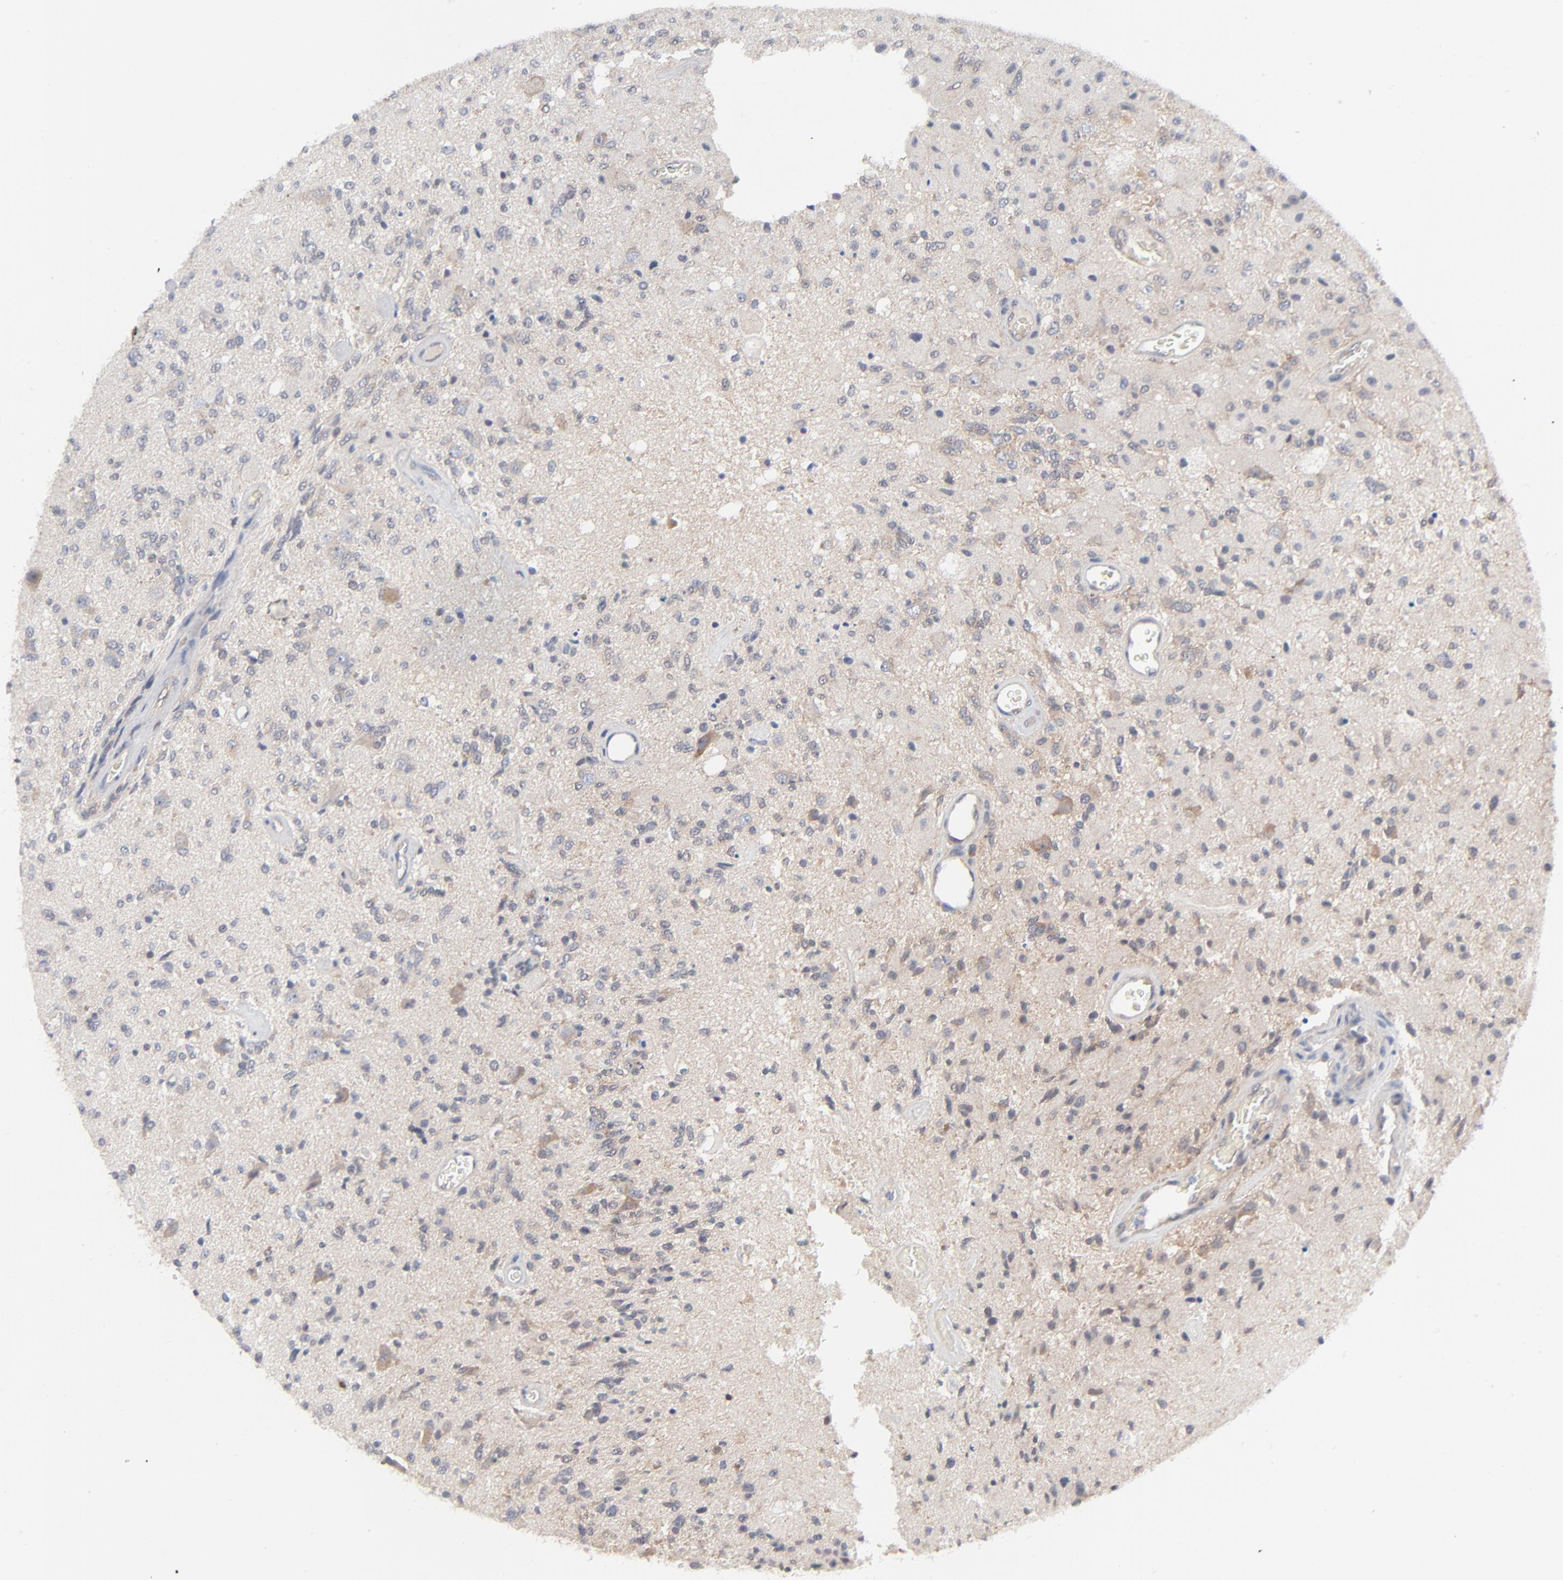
{"staining": {"intensity": "weak", "quantity": "<25%", "location": "cytoplasmic/membranous"}, "tissue": "glioma", "cell_type": "Tumor cells", "image_type": "cancer", "snomed": [{"axis": "morphology", "description": "Normal tissue, NOS"}, {"axis": "morphology", "description": "Glioma, malignant, High grade"}, {"axis": "topography", "description": "Cerebral cortex"}], "caption": "Glioma stained for a protein using immunohistochemistry (IHC) shows no staining tumor cells.", "gene": "RPS6KB1", "patient": {"sex": "male", "age": 77}}